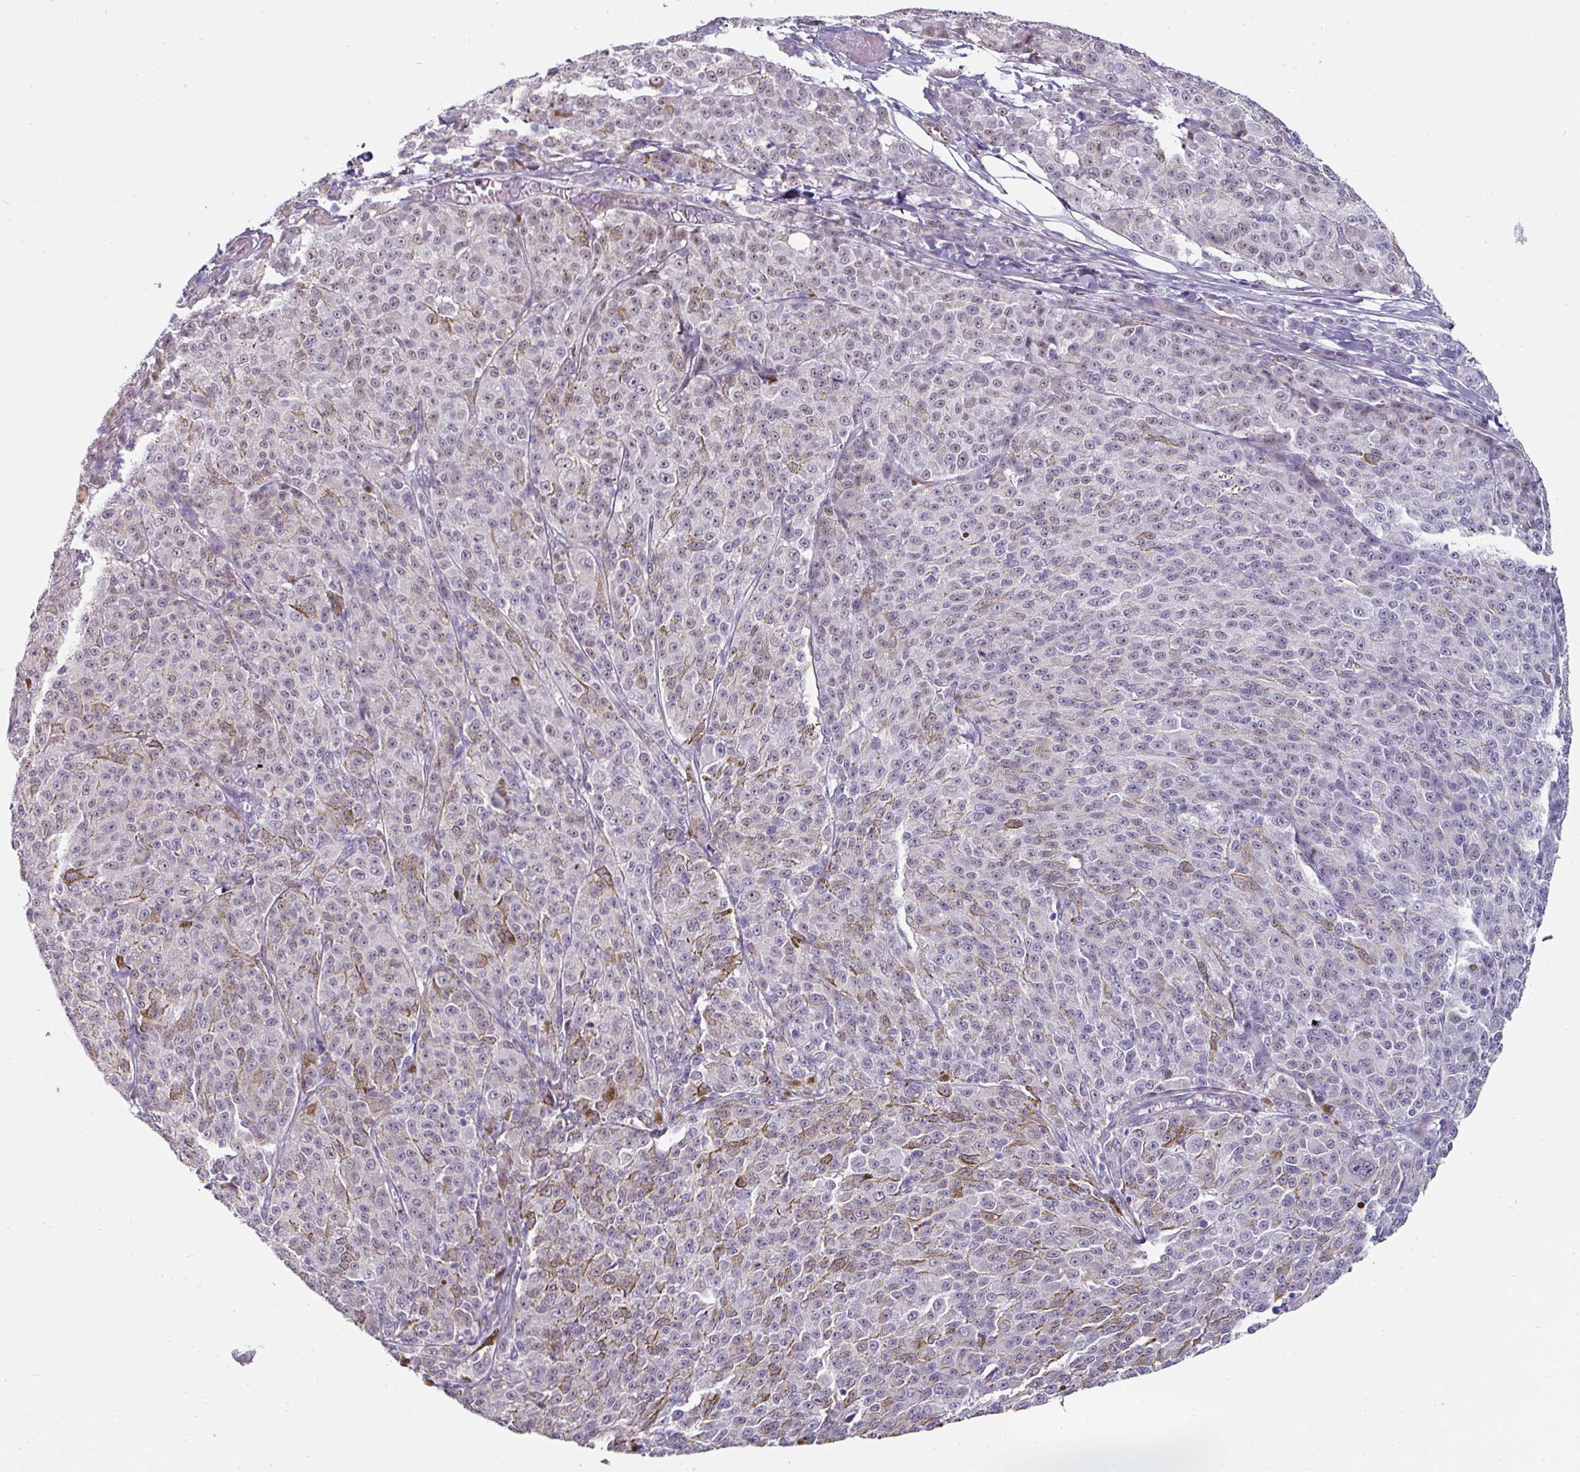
{"staining": {"intensity": "negative", "quantity": "none", "location": "none"}, "tissue": "melanoma", "cell_type": "Tumor cells", "image_type": "cancer", "snomed": [{"axis": "morphology", "description": "Malignant melanoma, NOS"}, {"axis": "topography", "description": "Skin"}], "caption": "This is a photomicrograph of immunohistochemistry staining of melanoma, which shows no expression in tumor cells.", "gene": "EYA3", "patient": {"sex": "female", "age": 52}}